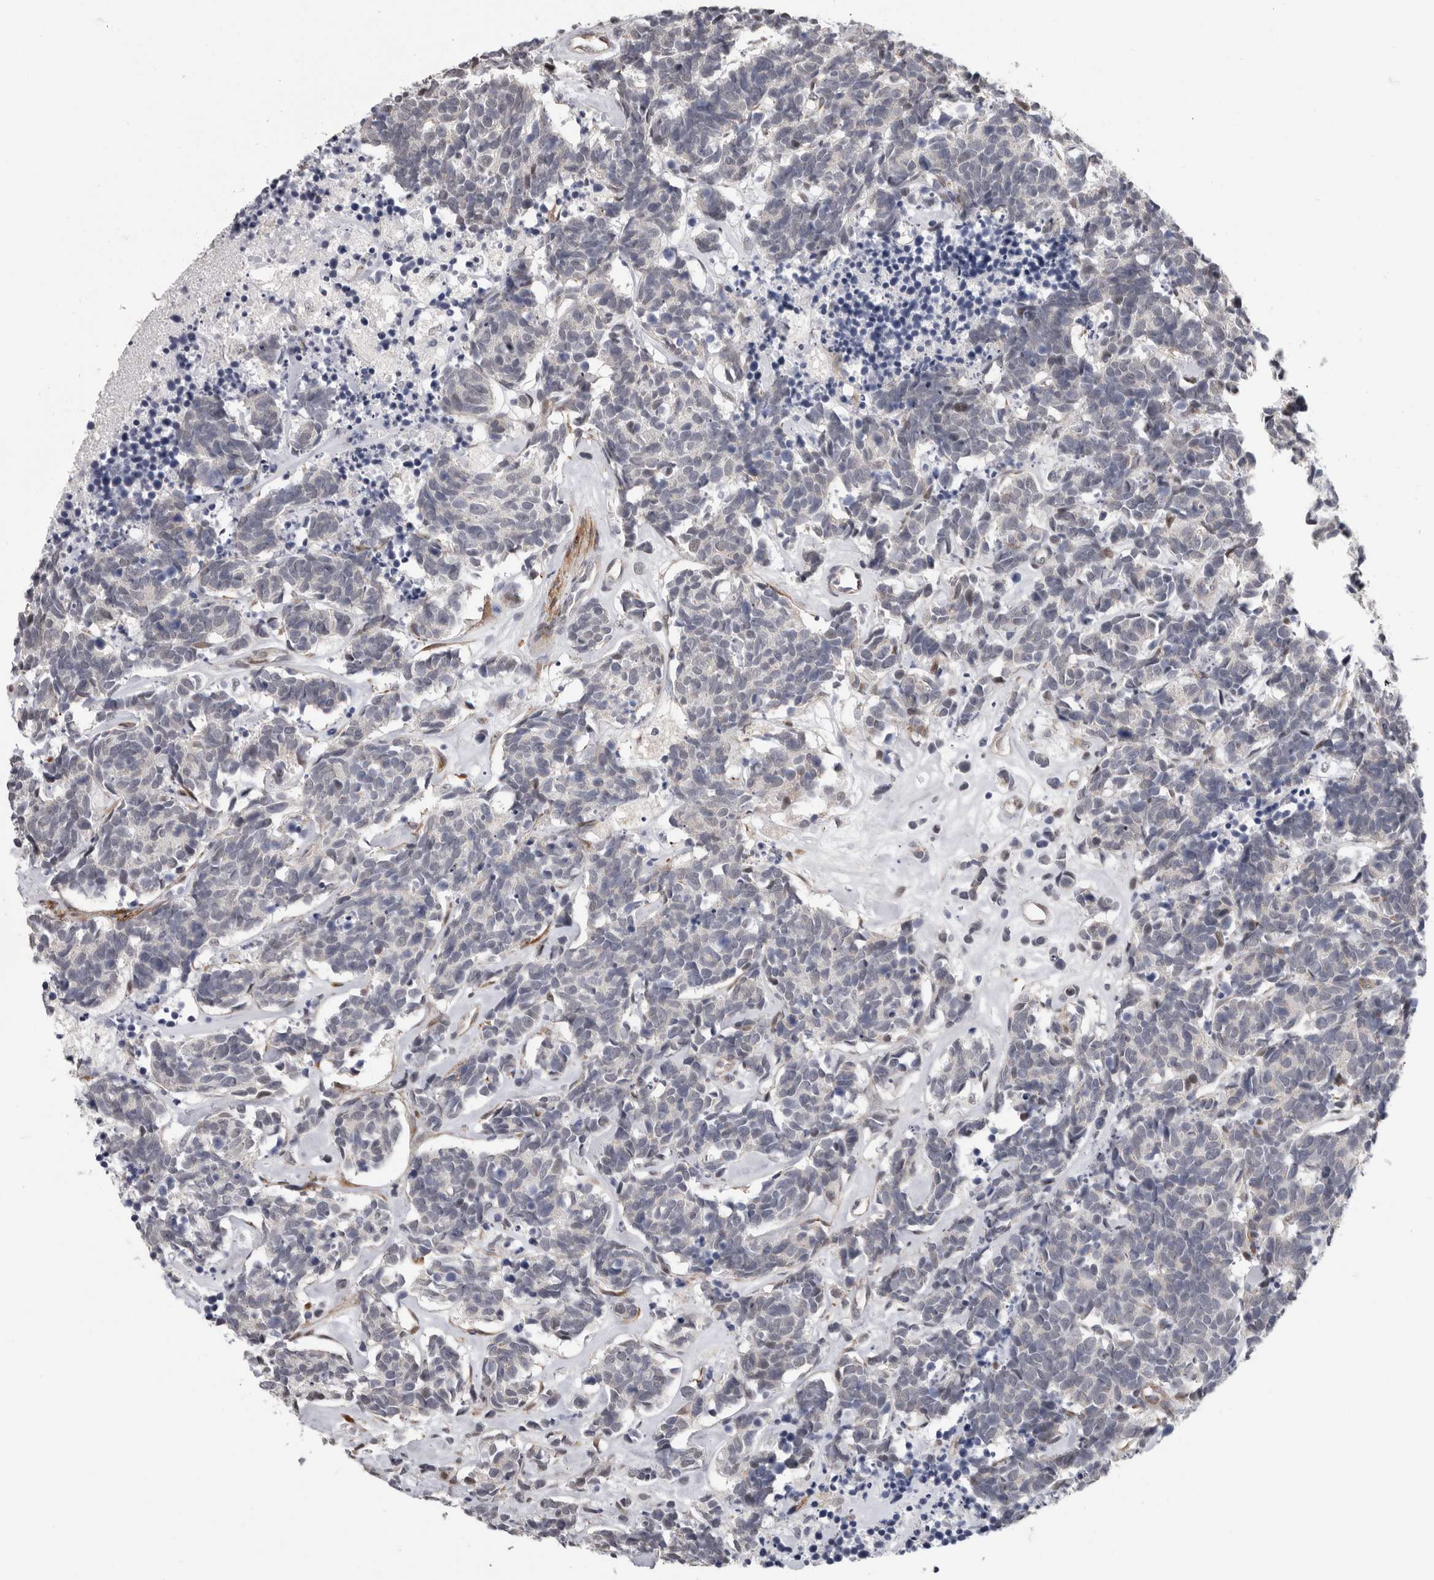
{"staining": {"intensity": "negative", "quantity": "none", "location": "none"}, "tissue": "carcinoid", "cell_type": "Tumor cells", "image_type": "cancer", "snomed": [{"axis": "morphology", "description": "Carcinoma, NOS"}, {"axis": "morphology", "description": "Carcinoid, malignant, NOS"}, {"axis": "topography", "description": "Urinary bladder"}], "caption": "Immunohistochemical staining of human carcinoma exhibits no significant expression in tumor cells.", "gene": "RALGPS2", "patient": {"sex": "male", "age": 57}}